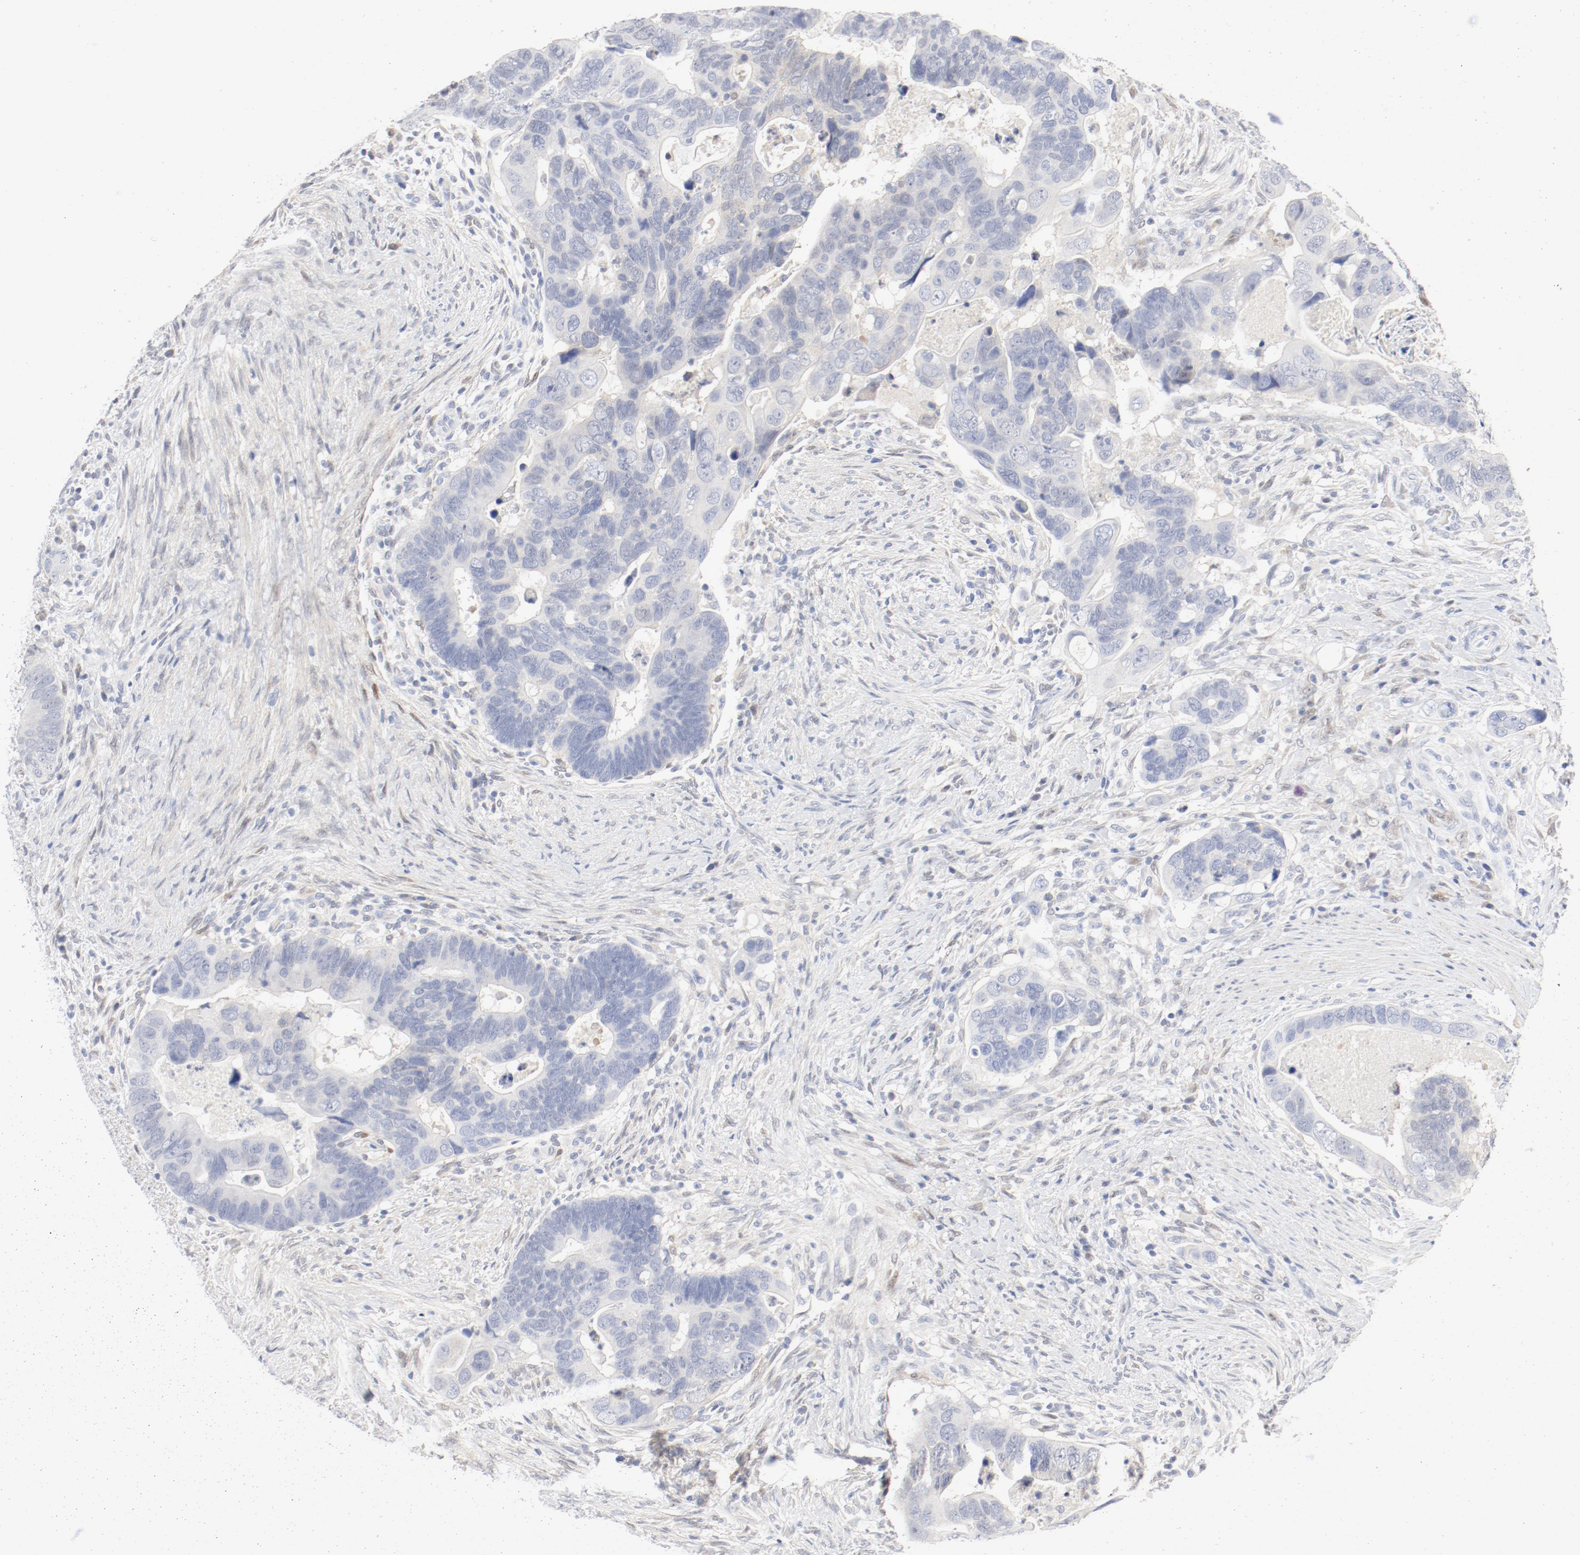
{"staining": {"intensity": "negative", "quantity": "none", "location": "none"}, "tissue": "colorectal cancer", "cell_type": "Tumor cells", "image_type": "cancer", "snomed": [{"axis": "morphology", "description": "Adenocarcinoma, NOS"}, {"axis": "topography", "description": "Rectum"}], "caption": "IHC of human colorectal adenocarcinoma reveals no expression in tumor cells.", "gene": "PGM1", "patient": {"sex": "male", "age": 53}}